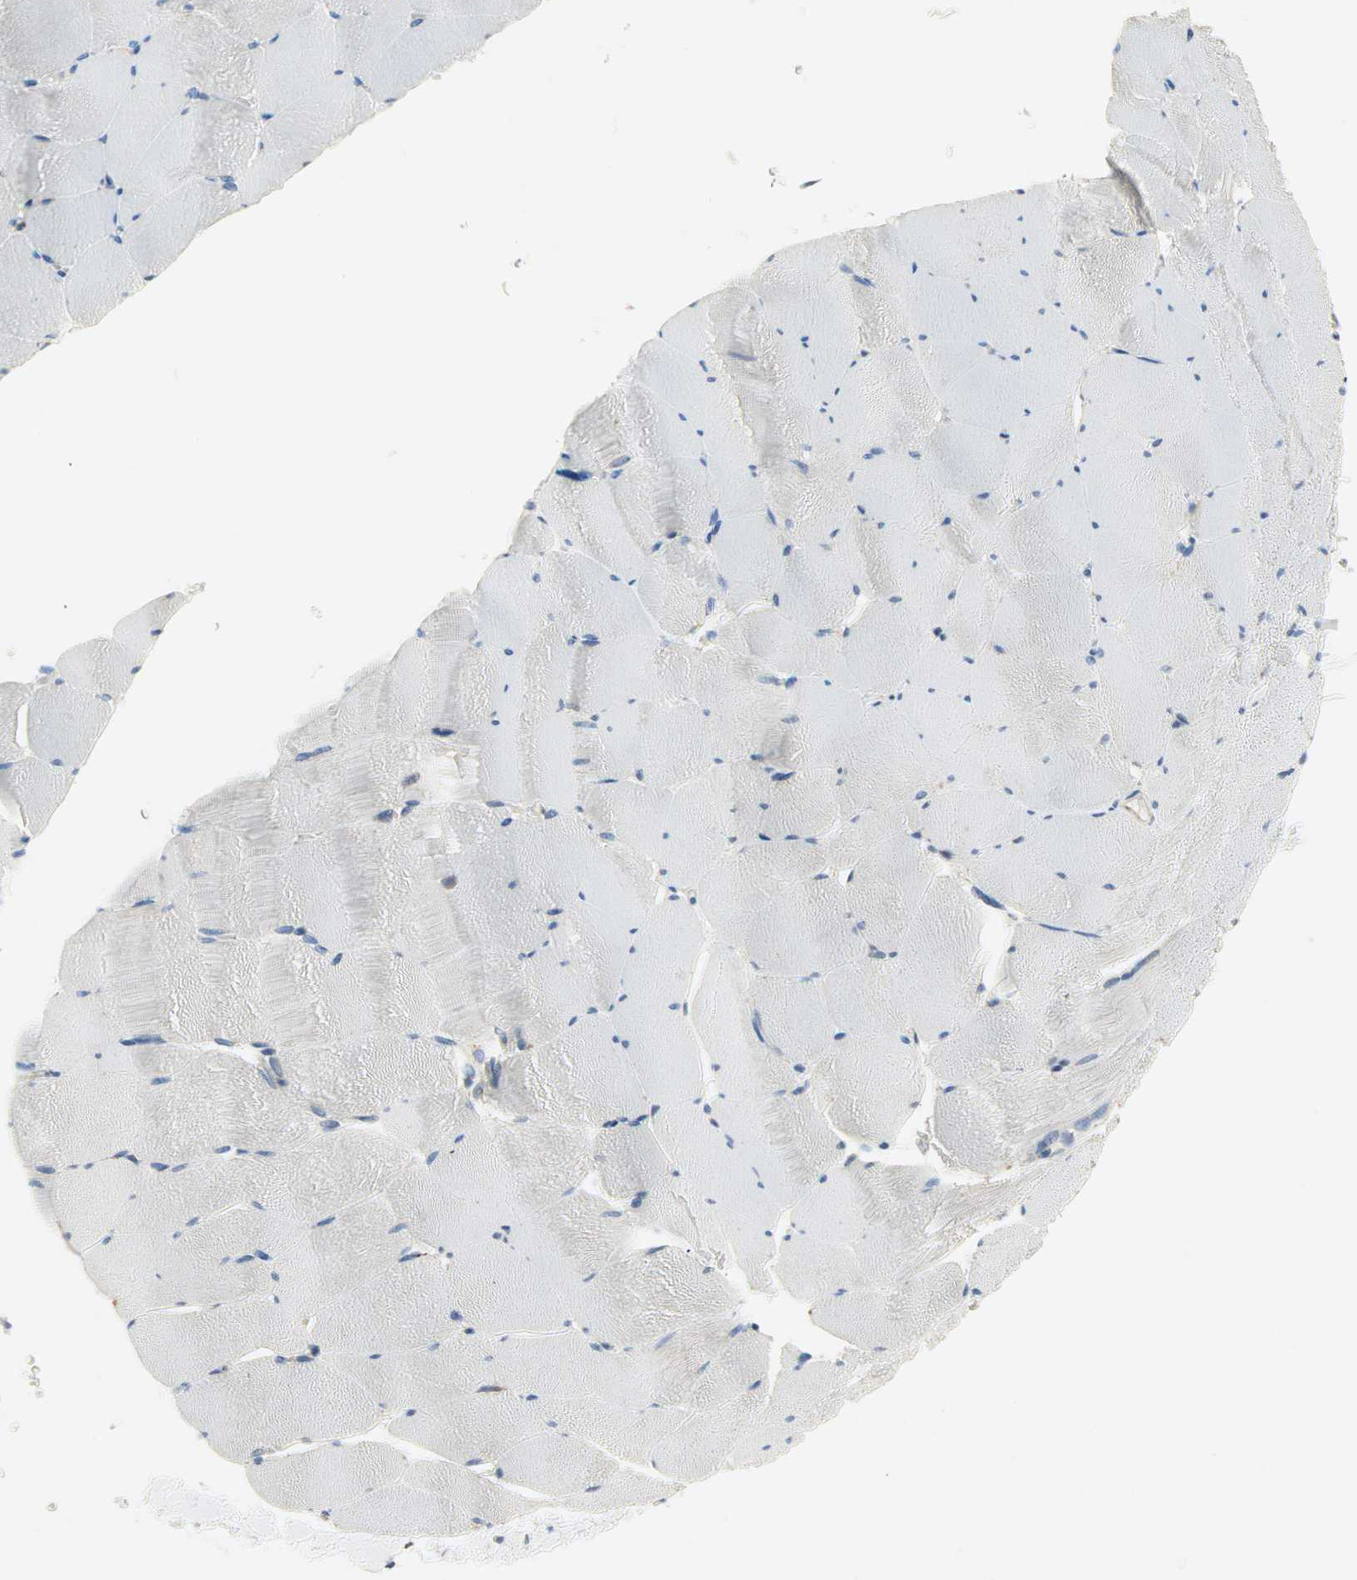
{"staining": {"intensity": "weak", "quantity": "<25%", "location": "cytoplasmic/membranous"}, "tissue": "skeletal muscle", "cell_type": "Myocytes", "image_type": "normal", "snomed": [{"axis": "morphology", "description": "Normal tissue, NOS"}, {"axis": "topography", "description": "Skeletal muscle"}], "caption": "IHC histopathology image of benign skeletal muscle: human skeletal muscle stained with DAB (3,3'-diaminobenzidine) reveals no significant protein positivity in myocytes. Brightfield microscopy of IHC stained with DAB (brown) and hematoxylin (blue), captured at high magnification.", "gene": "PDE8A", "patient": {"sex": "male", "age": 62}}